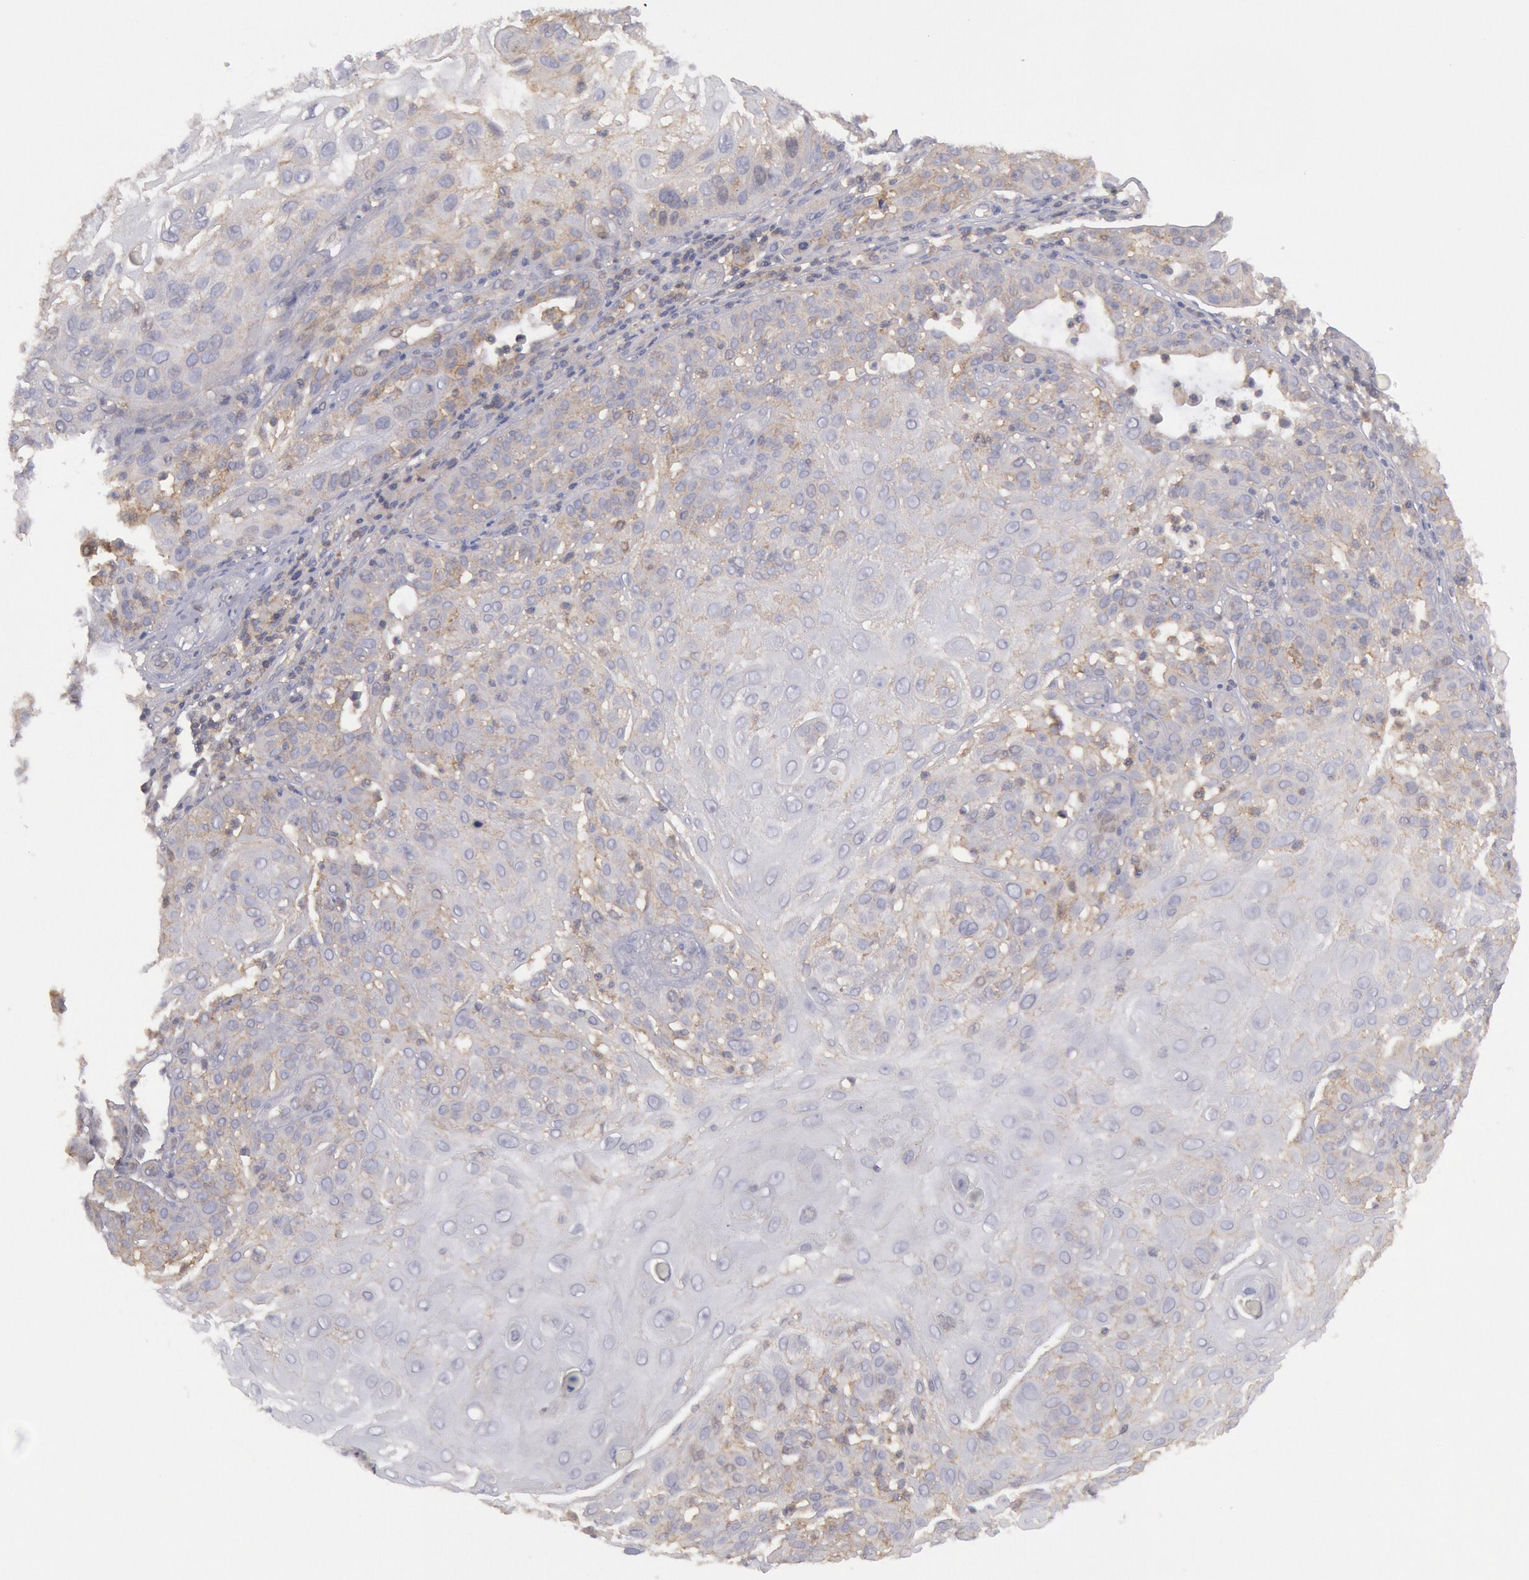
{"staining": {"intensity": "weak", "quantity": "<25%", "location": "cytoplasmic/membranous"}, "tissue": "skin cancer", "cell_type": "Tumor cells", "image_type": "cancer", "snomed": [{"axis": "morphology", "description": "Squamous cell carcinoma, NOS"}, {"axis": "topography", "description": "Skin"}], "caption": "Immunohistochemistry image of neoplastic tissue: squamous cell carcinoma (skin) stained with DAB demonstrates no significant protein staining in tumor cells. (Stains: DAB immunohistochemistry (IHC) with hematoxylin counter stain, Microscopy: brightfield microscopy at high magnification).", "gene": "STX4", "patient": {"sex": "female", "age": 89}}